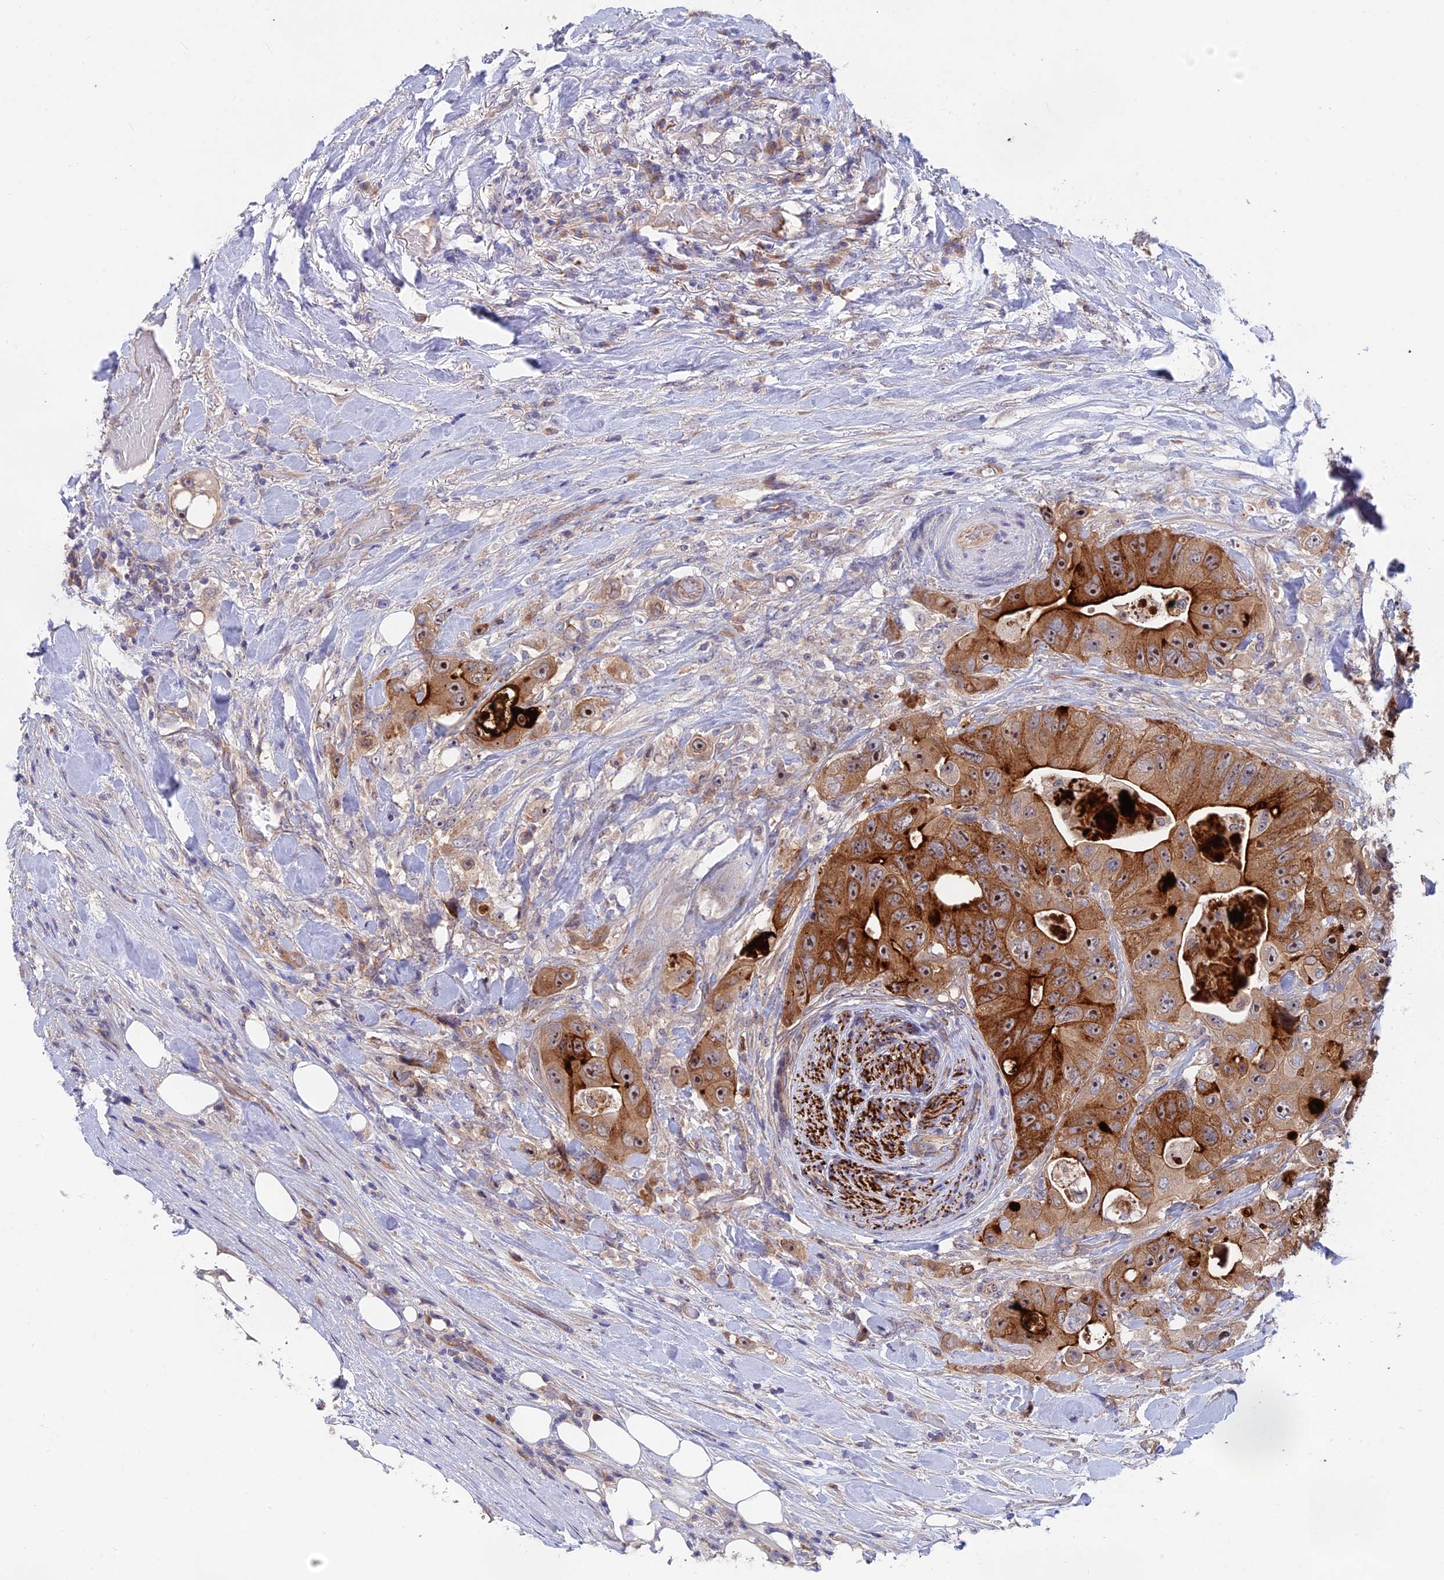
{"staining": {"intensity": "moderate", "quantity": ">75%", "location": "cytoplasmic/membranous,nuclear"}, "tissue": "colorectal cancer", "cell_type": "Tumor cells", "image_type": "cancer", "snomed": [{"axis": "morphology", "description": "Adenocarcinoma, NOS"}, {"axis": "topography", "description": "Colon"}], "caption": "Immunohistochemistry (DAB (3,3'-diaminobenzidine)) staining of human colorectal adenocarcinoma displays moderate cytoplasmic/membranous and nuclear protein positivity in about >75% of tumor cells.", "gene": "TENT4B", "patient": {"sex": "female", "age": 46}}